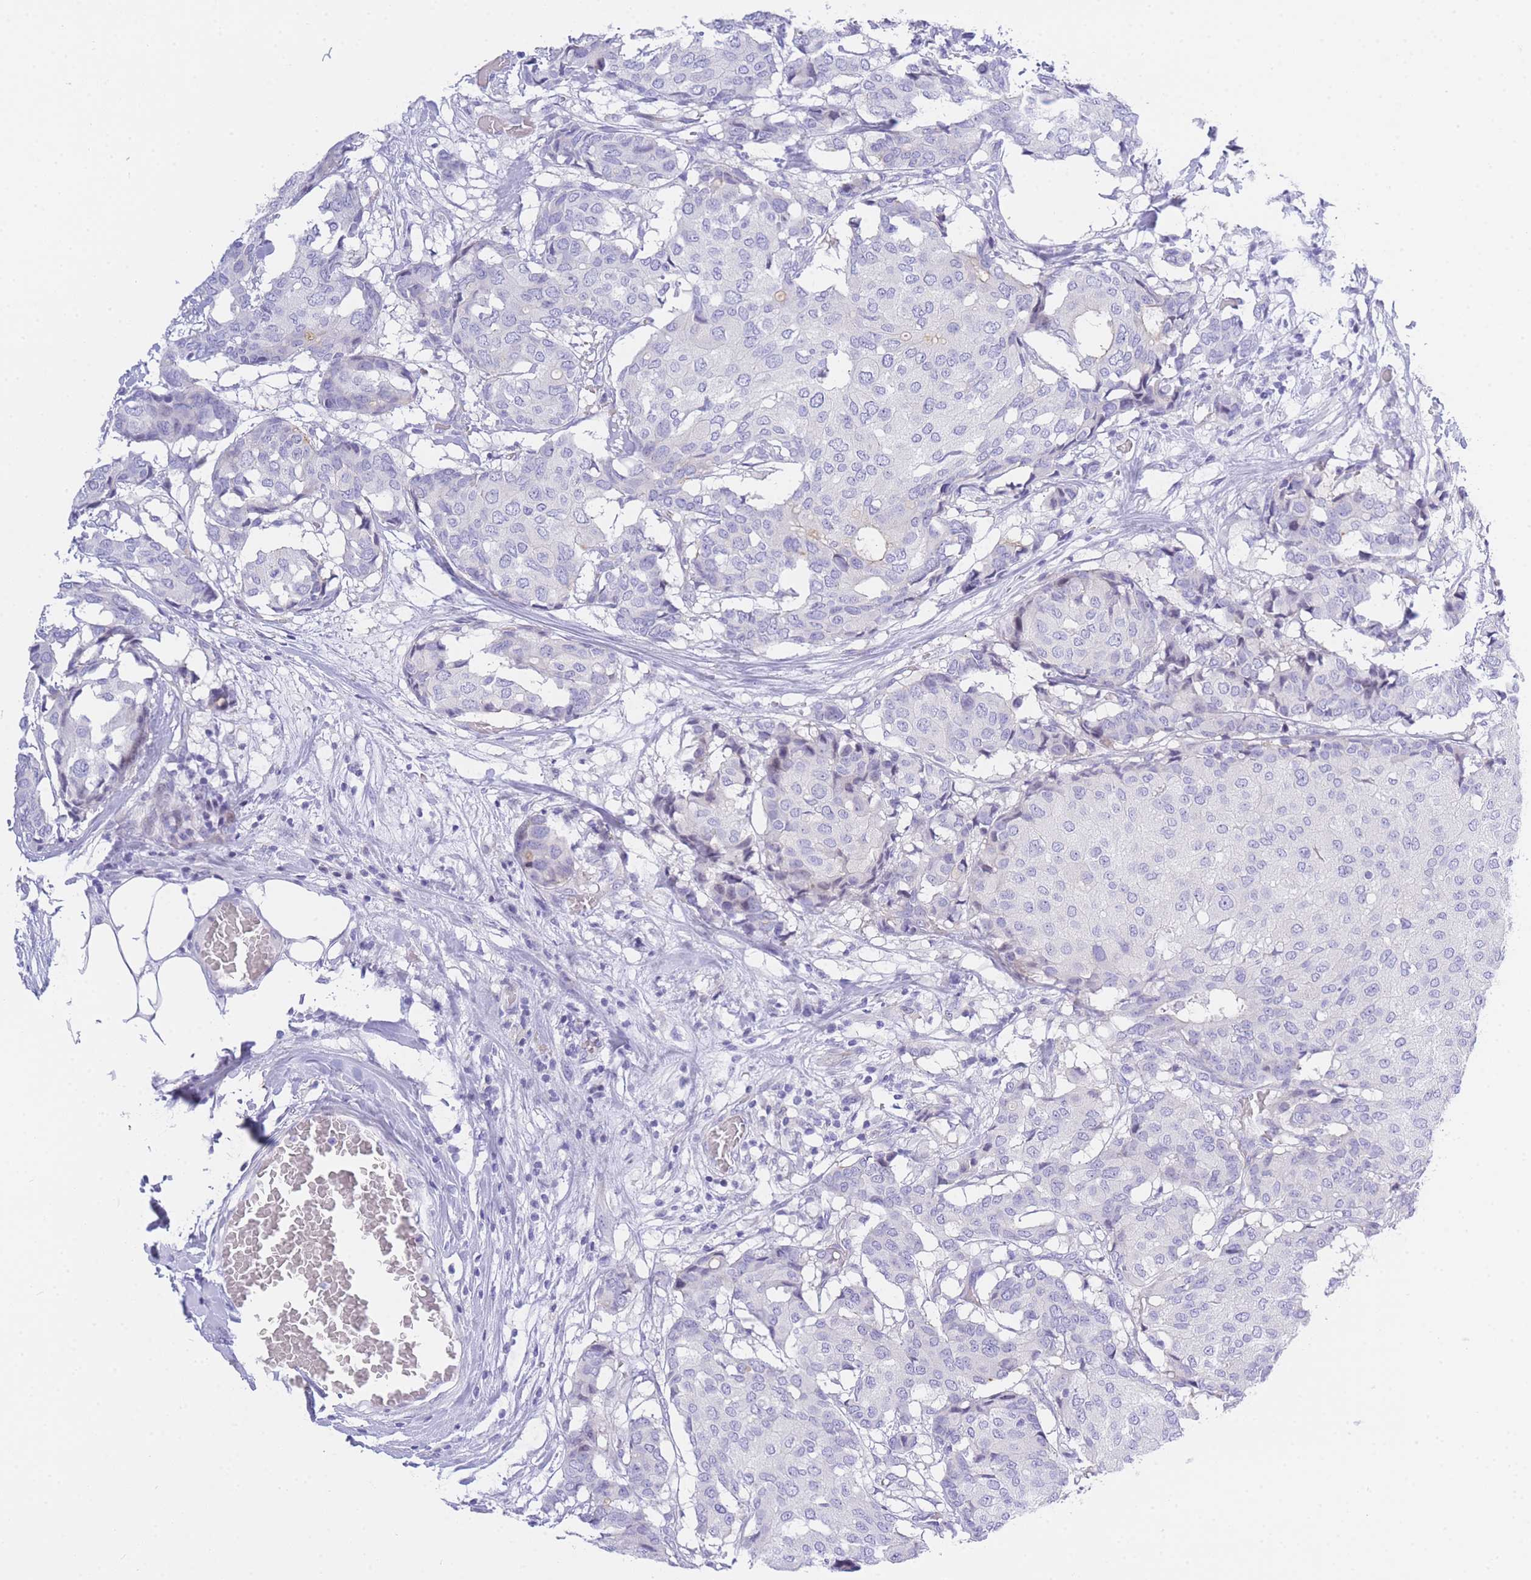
{"staining": {"intensity": "negative", "quantity": "none", "location": "none"}, "tissue": "breast cancer", "cell_type": "Tumor cells", "image_type": "cancer", "snomed": [{"axis": "morphology", "description": "Duct carcinoma"}, {"axis": "topography", "description": "Breast"}], "caption": "Breast cancer (invasive ductal carcinoma) was stained to show a protein in brown. There is no significant positivity in tumor cells.", "gene": "TIFAB", "patient": {"sex": "female", "age": 75}}